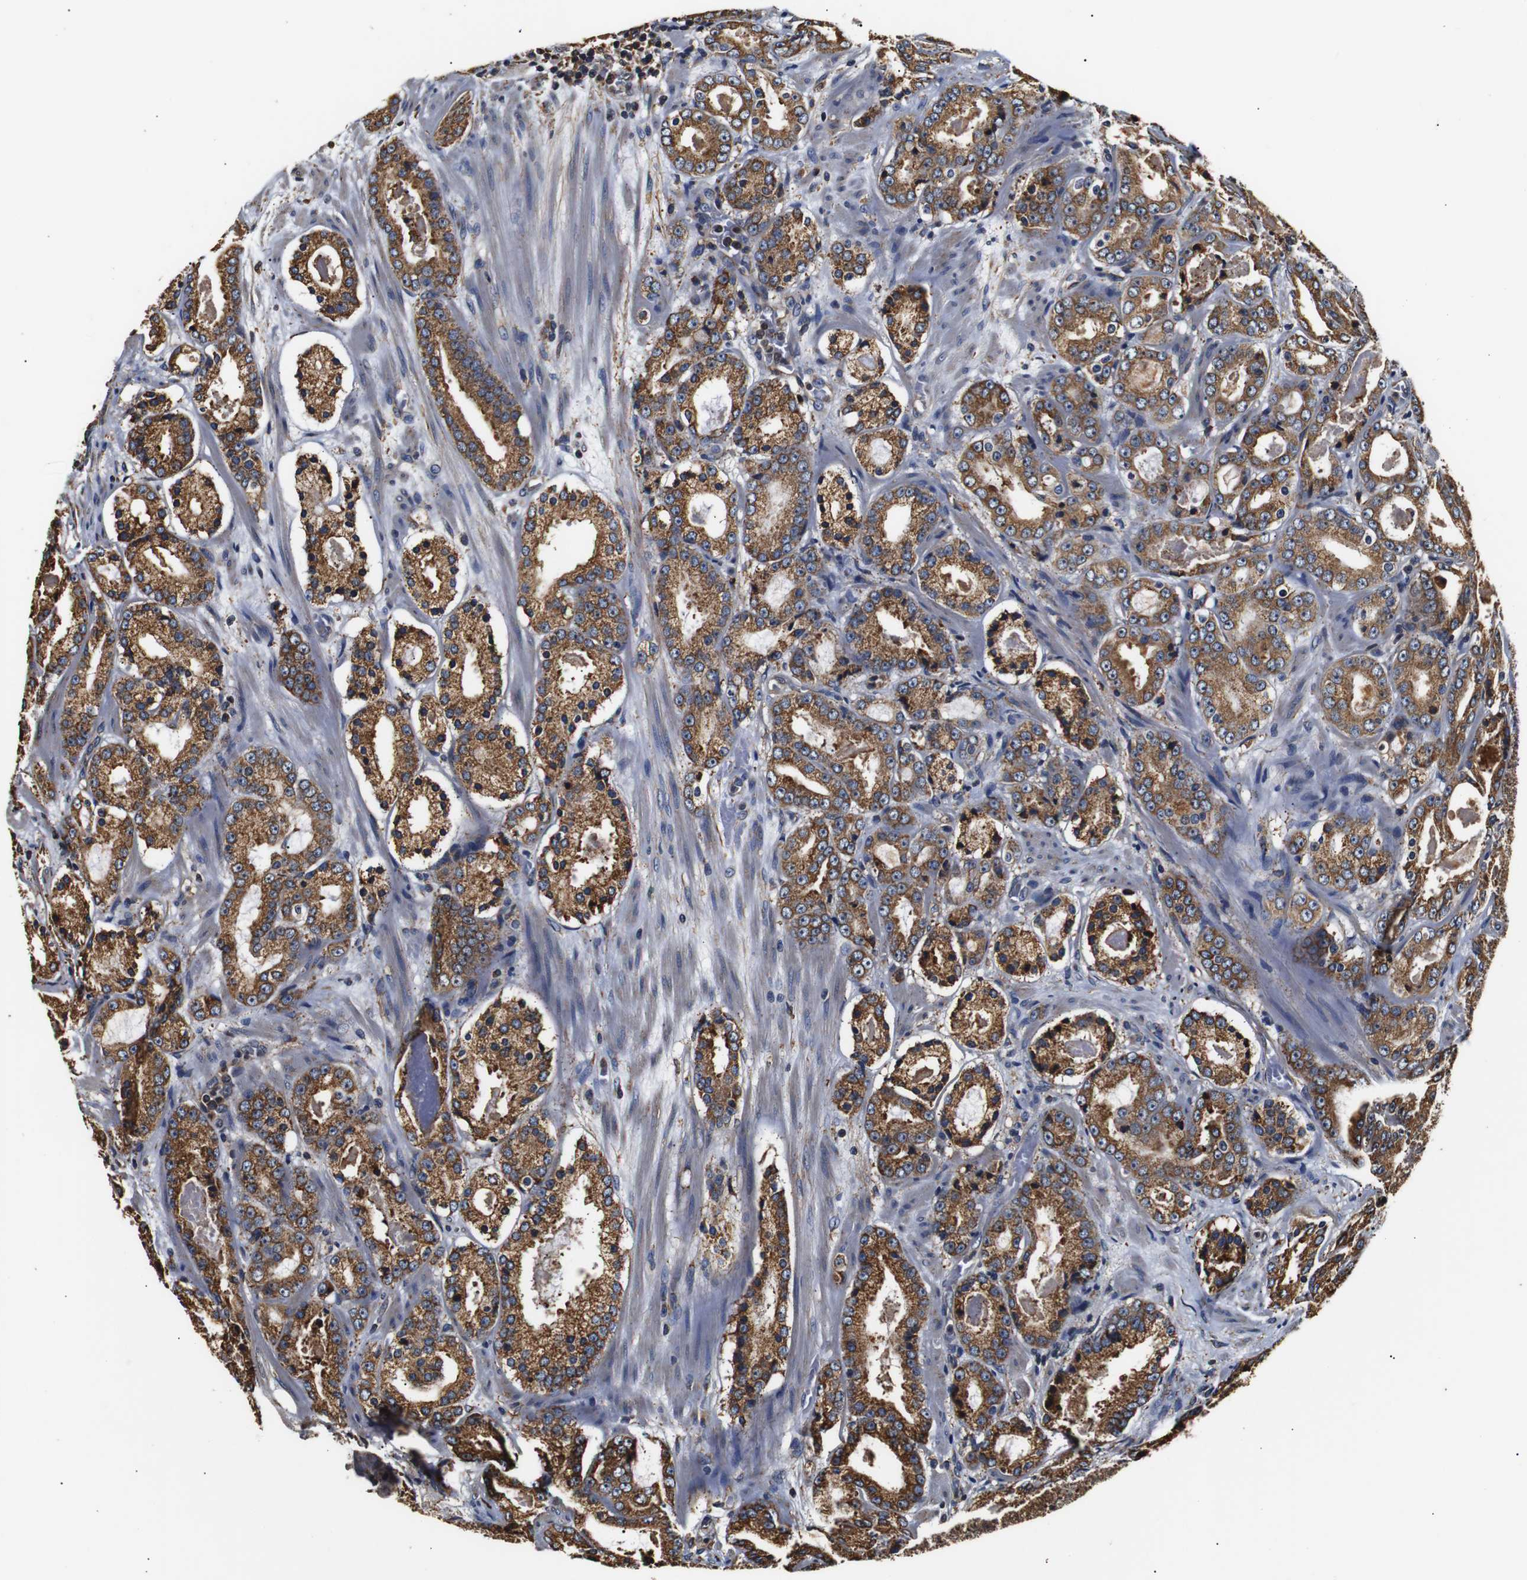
{"staining": {"intensity": "moderate", "quantity": ">75%", "location": "cytoplasmic/membranous"}, "tissue": "prostate cancer", "cell_type": "Tumor cells", "image_type": "cancer", "snomed": [{"axis": "morphology", "description": "Adenocarcinoma, Low grade"}, {"axis": "topography", "description": "Prostate"}], "caption": "Prostate low-grade adenocarcinoma tissue displays moderate cytoplasmic/membranous positivity in about >75% of tumor cells, visualized by immunohistochemistry.", "gene": "HHIP", "patient": {"sex": "male", "age": 69}}